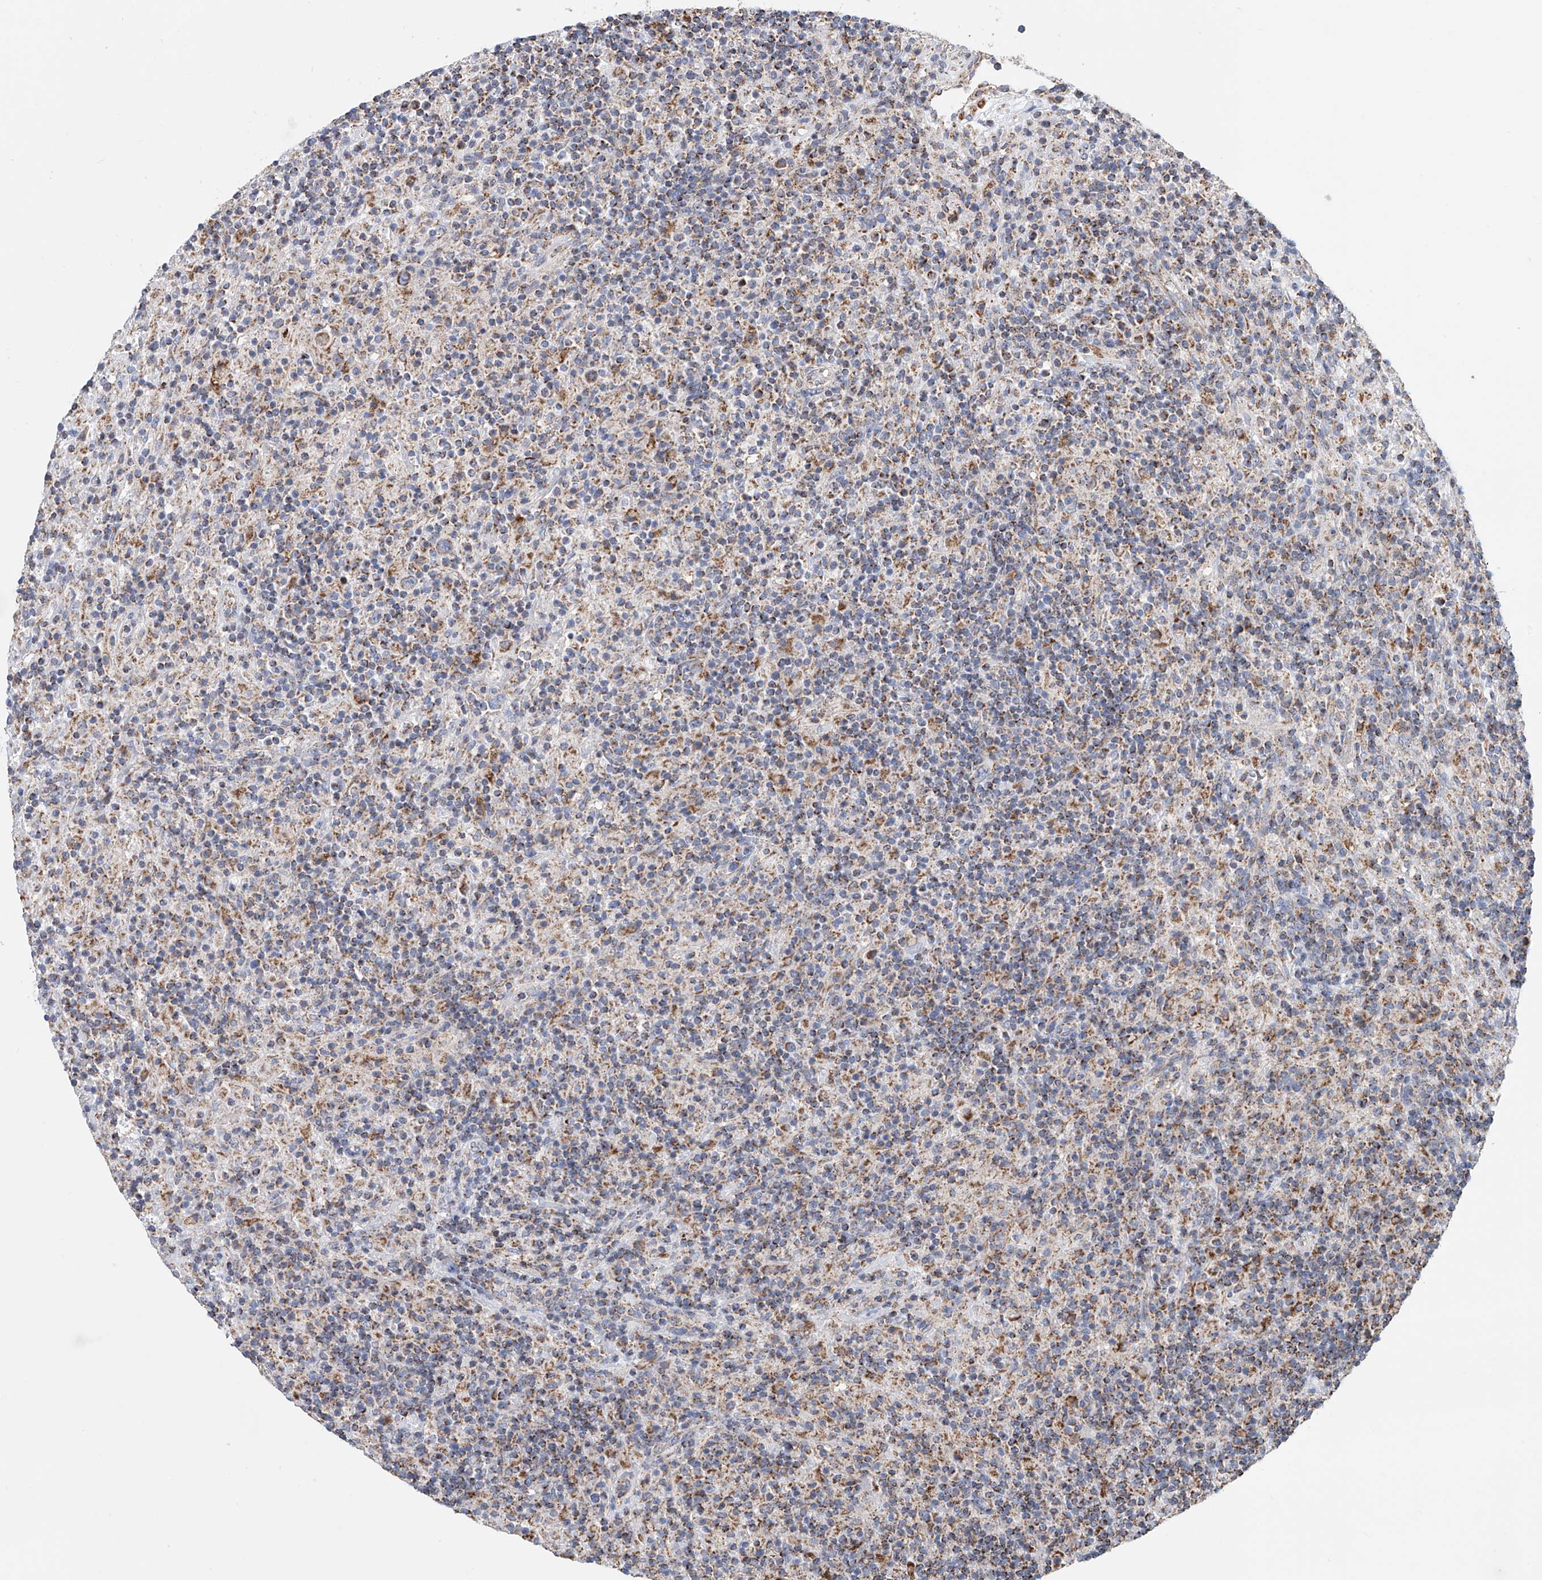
{"staining": {"intensity": "moderate", "quantity": ">75%", "location": "cytoplasmic/membranous"}, "tissue": "lymphoma", "cell_type": "Tumor cells", "image_type": "cancer", "snomed": [{"axis": "morphology", "description": "Hodgkin's disease, NOS"}, {"axis": "topography", "description": "Lymph node"}], "caption": "Protein positivity by IHC exhibits moderate cytoplasmic/membranous positivity in about >75% of tumor cells in Hodgkin's disease.", "gene": "MCL1", "patient": {"sex": "male", "age": 70}}